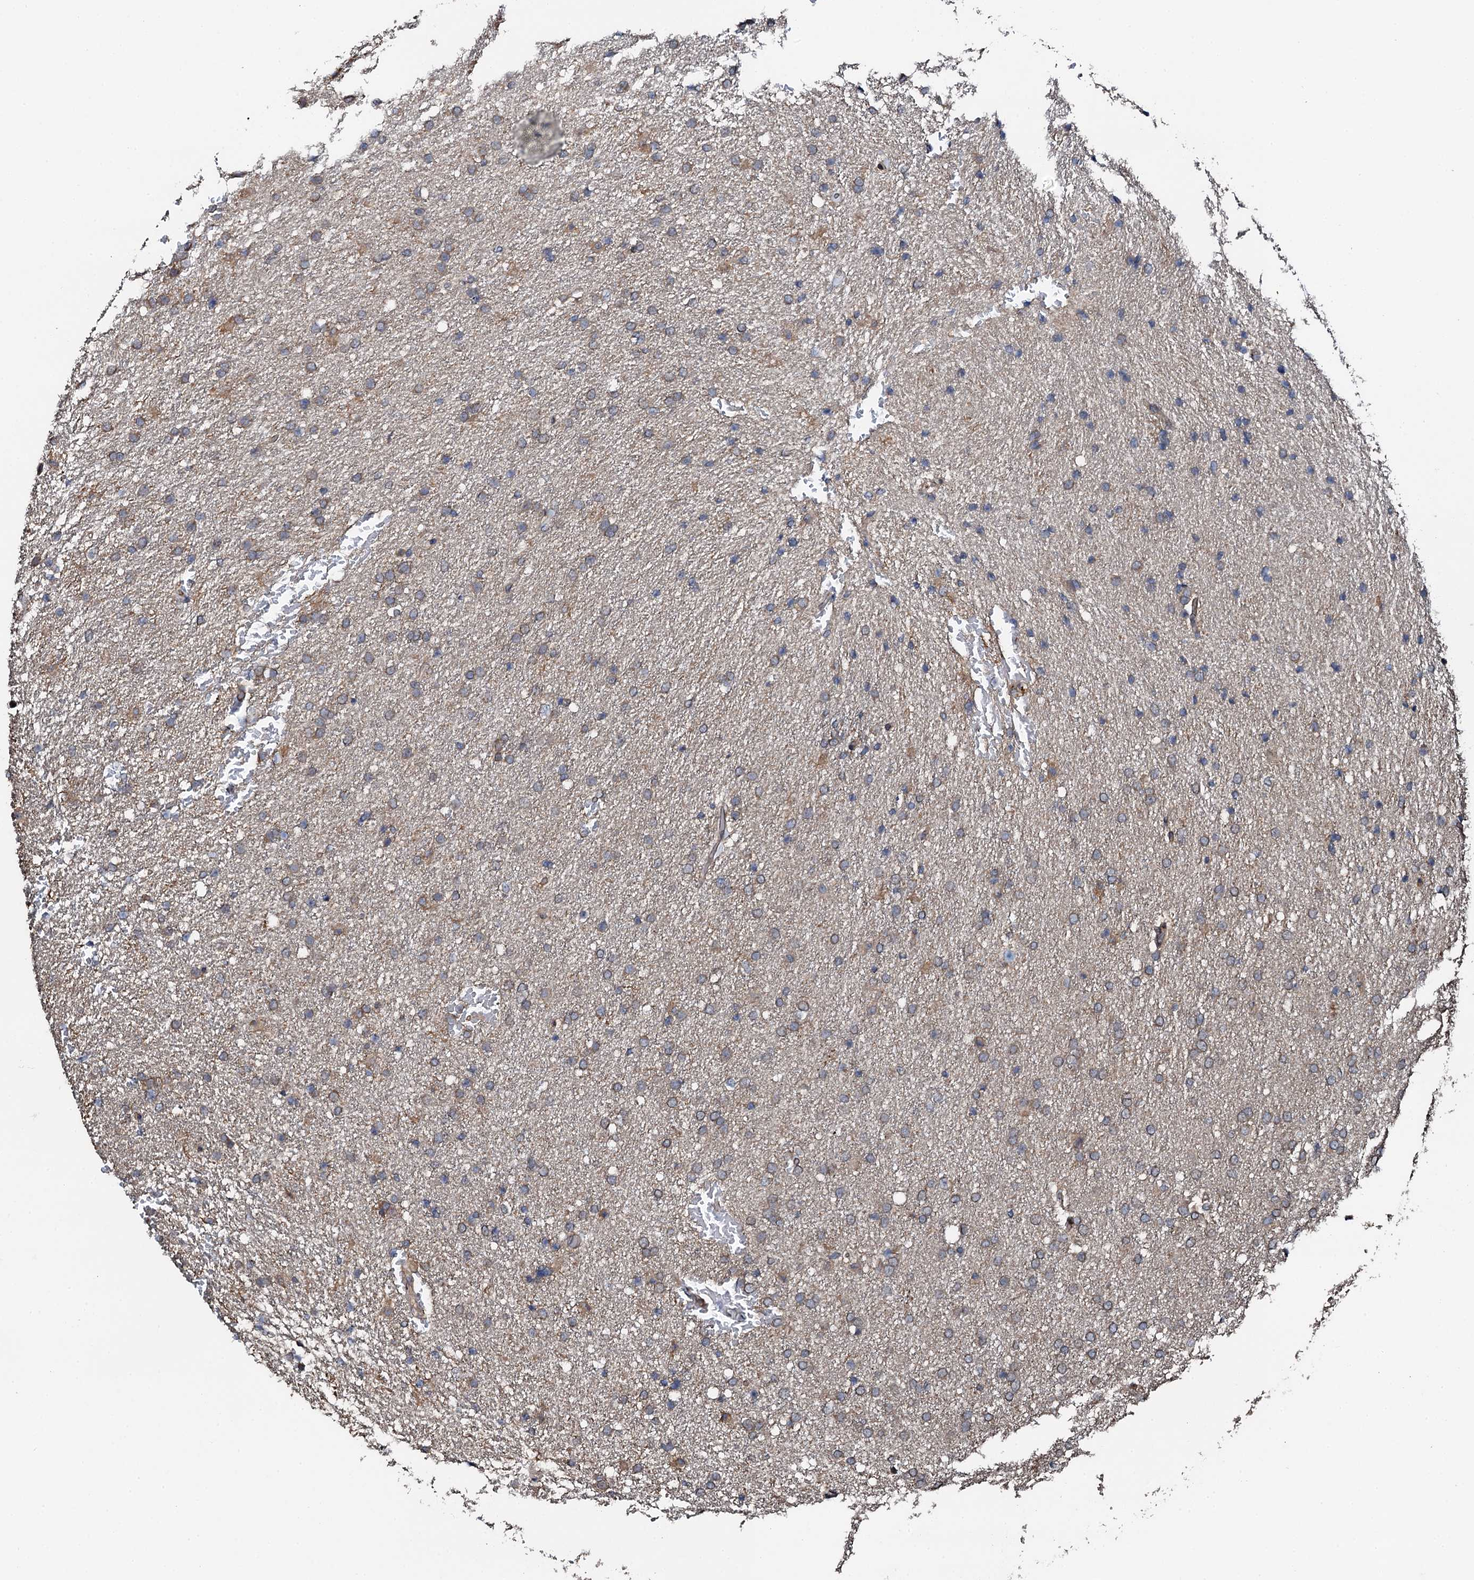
{"staining": {"intensity": "weak", "quantity": "25%-75%", "location": "cytoplasmic/membranous"}, "tissue": "glioma", "cell_type": "Tumor cells", "image_type": "cancer", "snomed": [{"axis": "morphology", "description": "Glioma, malignant, High grade"}, {"axis": "topography", "description": "Brain"}], "caption": "DAB (3,3'-diaminobenzidine) immunohistochemical staining of glioma exhibits weak cytoplasmic/membranous protein positivity in about 25%-75% of tumor cells.", "gene": "FLYWCH1", "patient": {"sex": "male", "age": 72}}